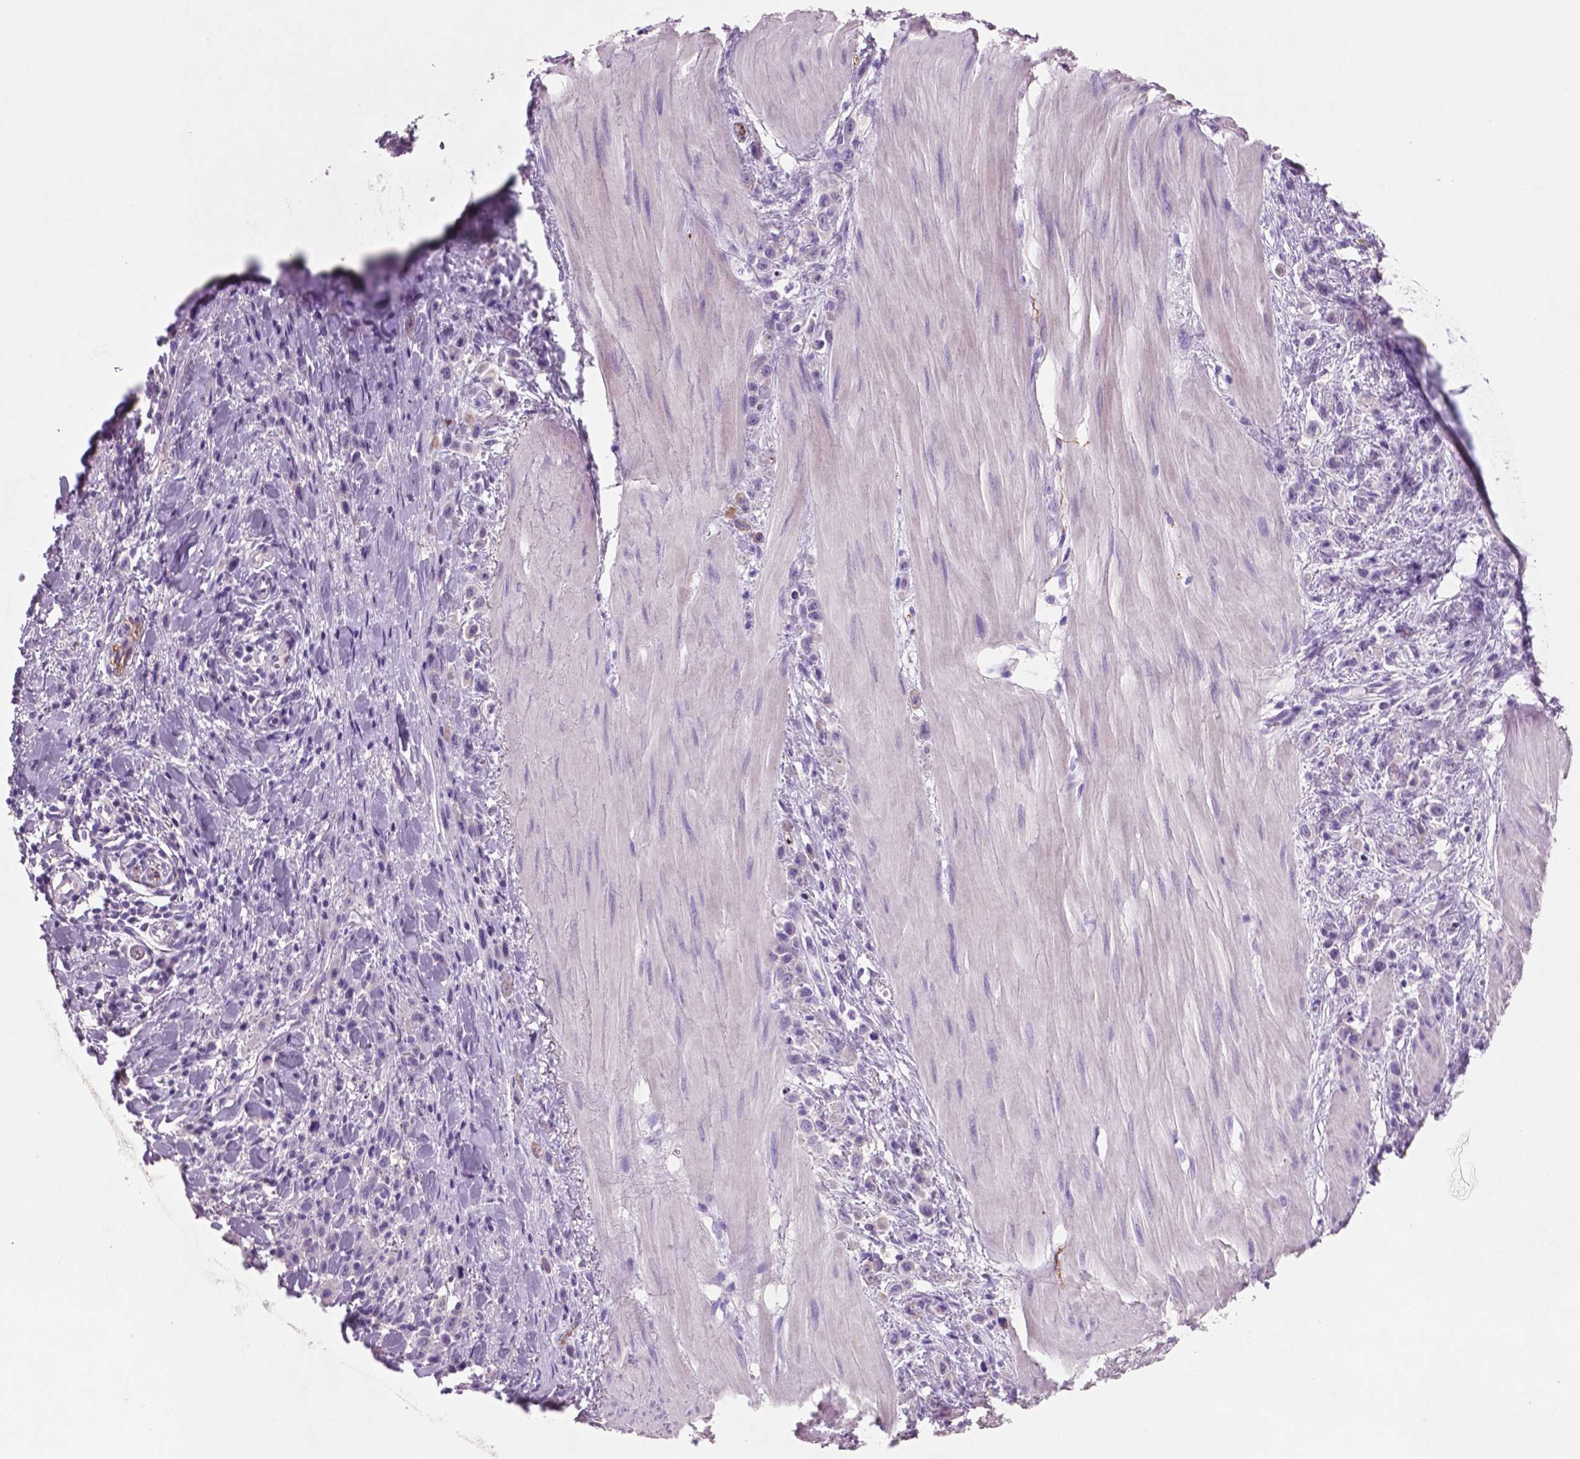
{"staining": {"intensity": "negative", "quantity": "none", "location": "none"}, "tissue": "stomach cancer", "cell_type": "Tumor cells", "image_type": "cancer", "snomed": [{"axis": "morphology", "description": "Adenocarcinoma, NOS"}, {"axis": "topography", "description": "Stomach"}], "caption": "Immunohistochemistry (IHC) micrograph of human stomach cancer stained for a protein (brown), which shows no expression in tumor cells.", "gene": "POU4F1", "patient": {"sex": "male", "age": 47}}